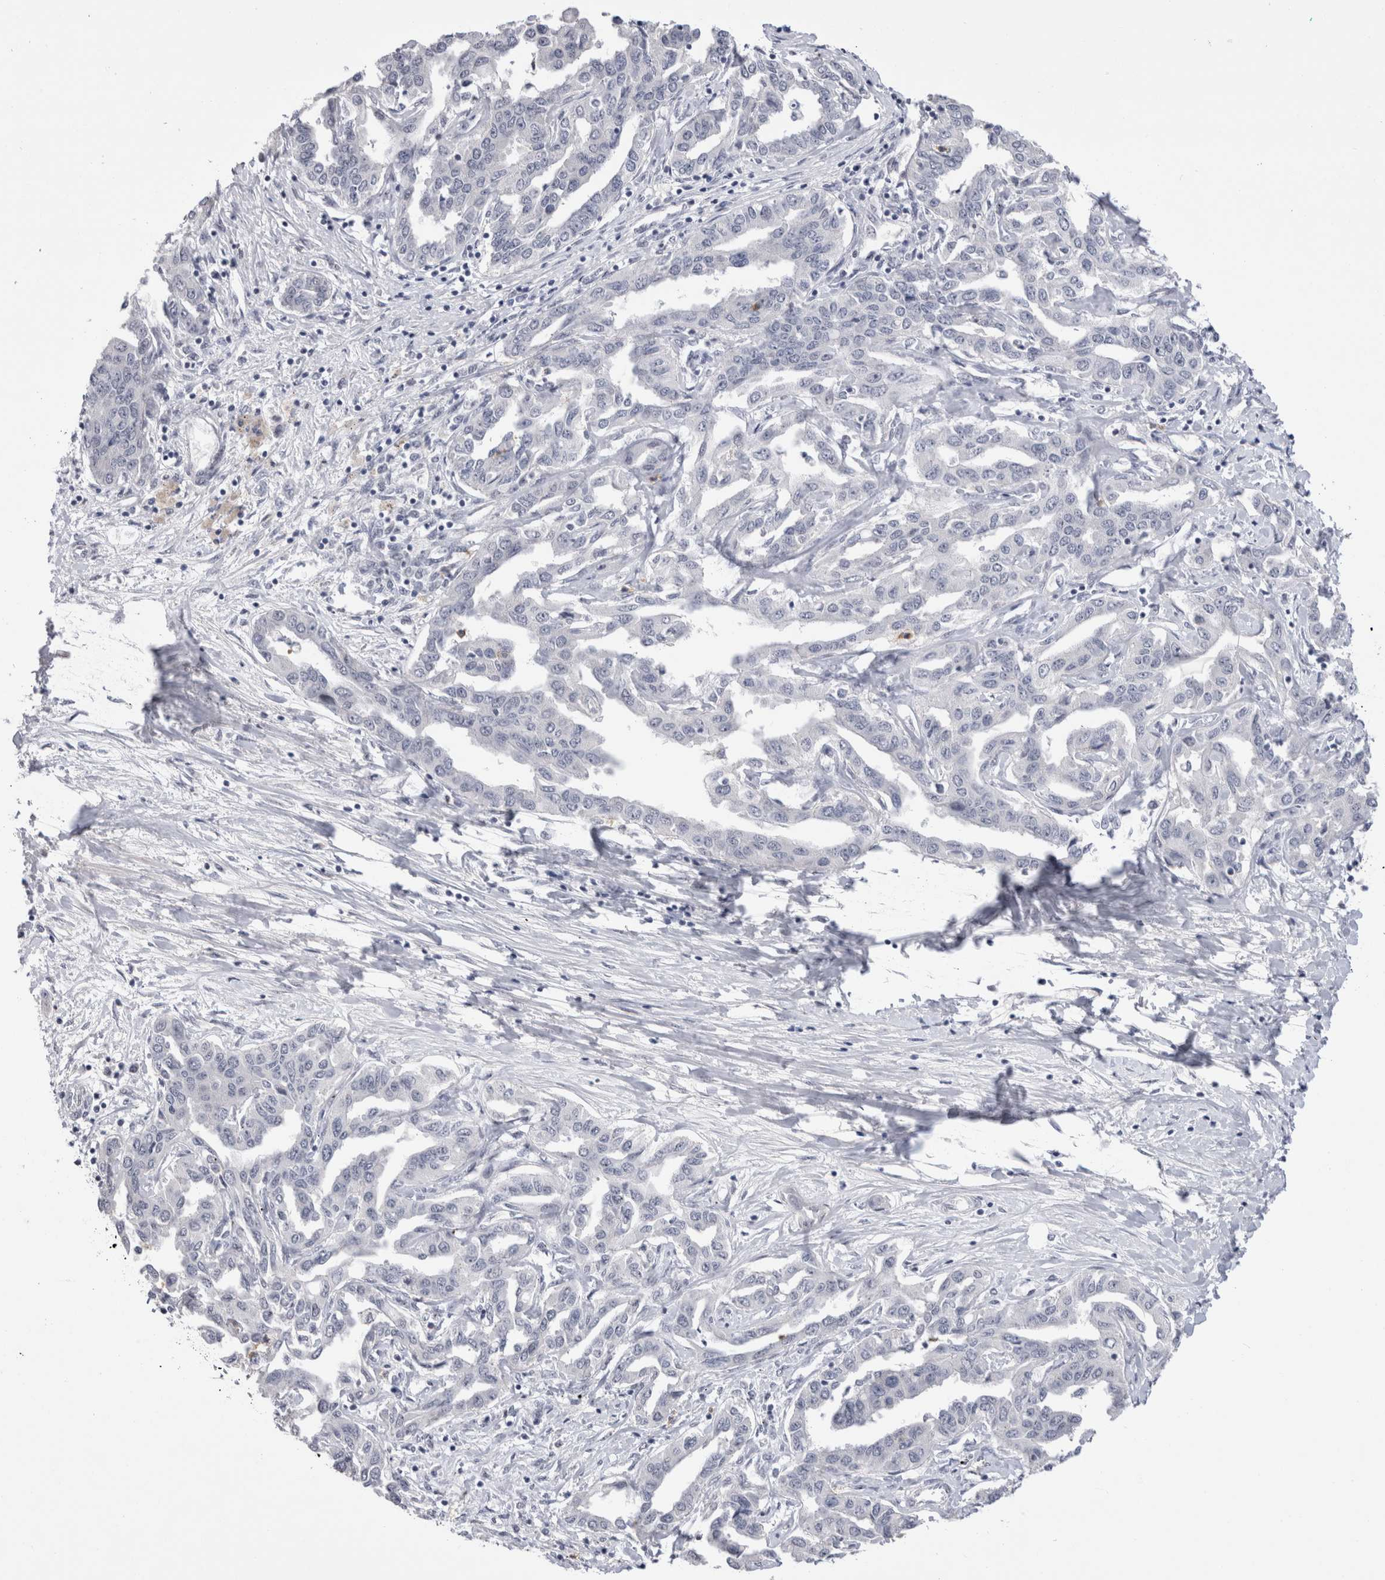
{"staining": {"intensity": "negative", "quantity": "none", "location": "none"}, "tissue": "liver cancer", "cell_type": "Tumor cells", "image_type": "cancer", "snomed": [{"axis": "morphology", "description": "Cholangiocarcinoma"}, {"axis": "topography", "description": "Liver"}], "caption": "This image is of liver cancer stained with IHC to label a protein in brown with the nuclei are counter-stained blue. There is no expression in tumor cells. (DAB immunohistochemistry (IHC), high magnification).", "gene": "RBM6", "patient": {"sex": "male", "age": 59}}